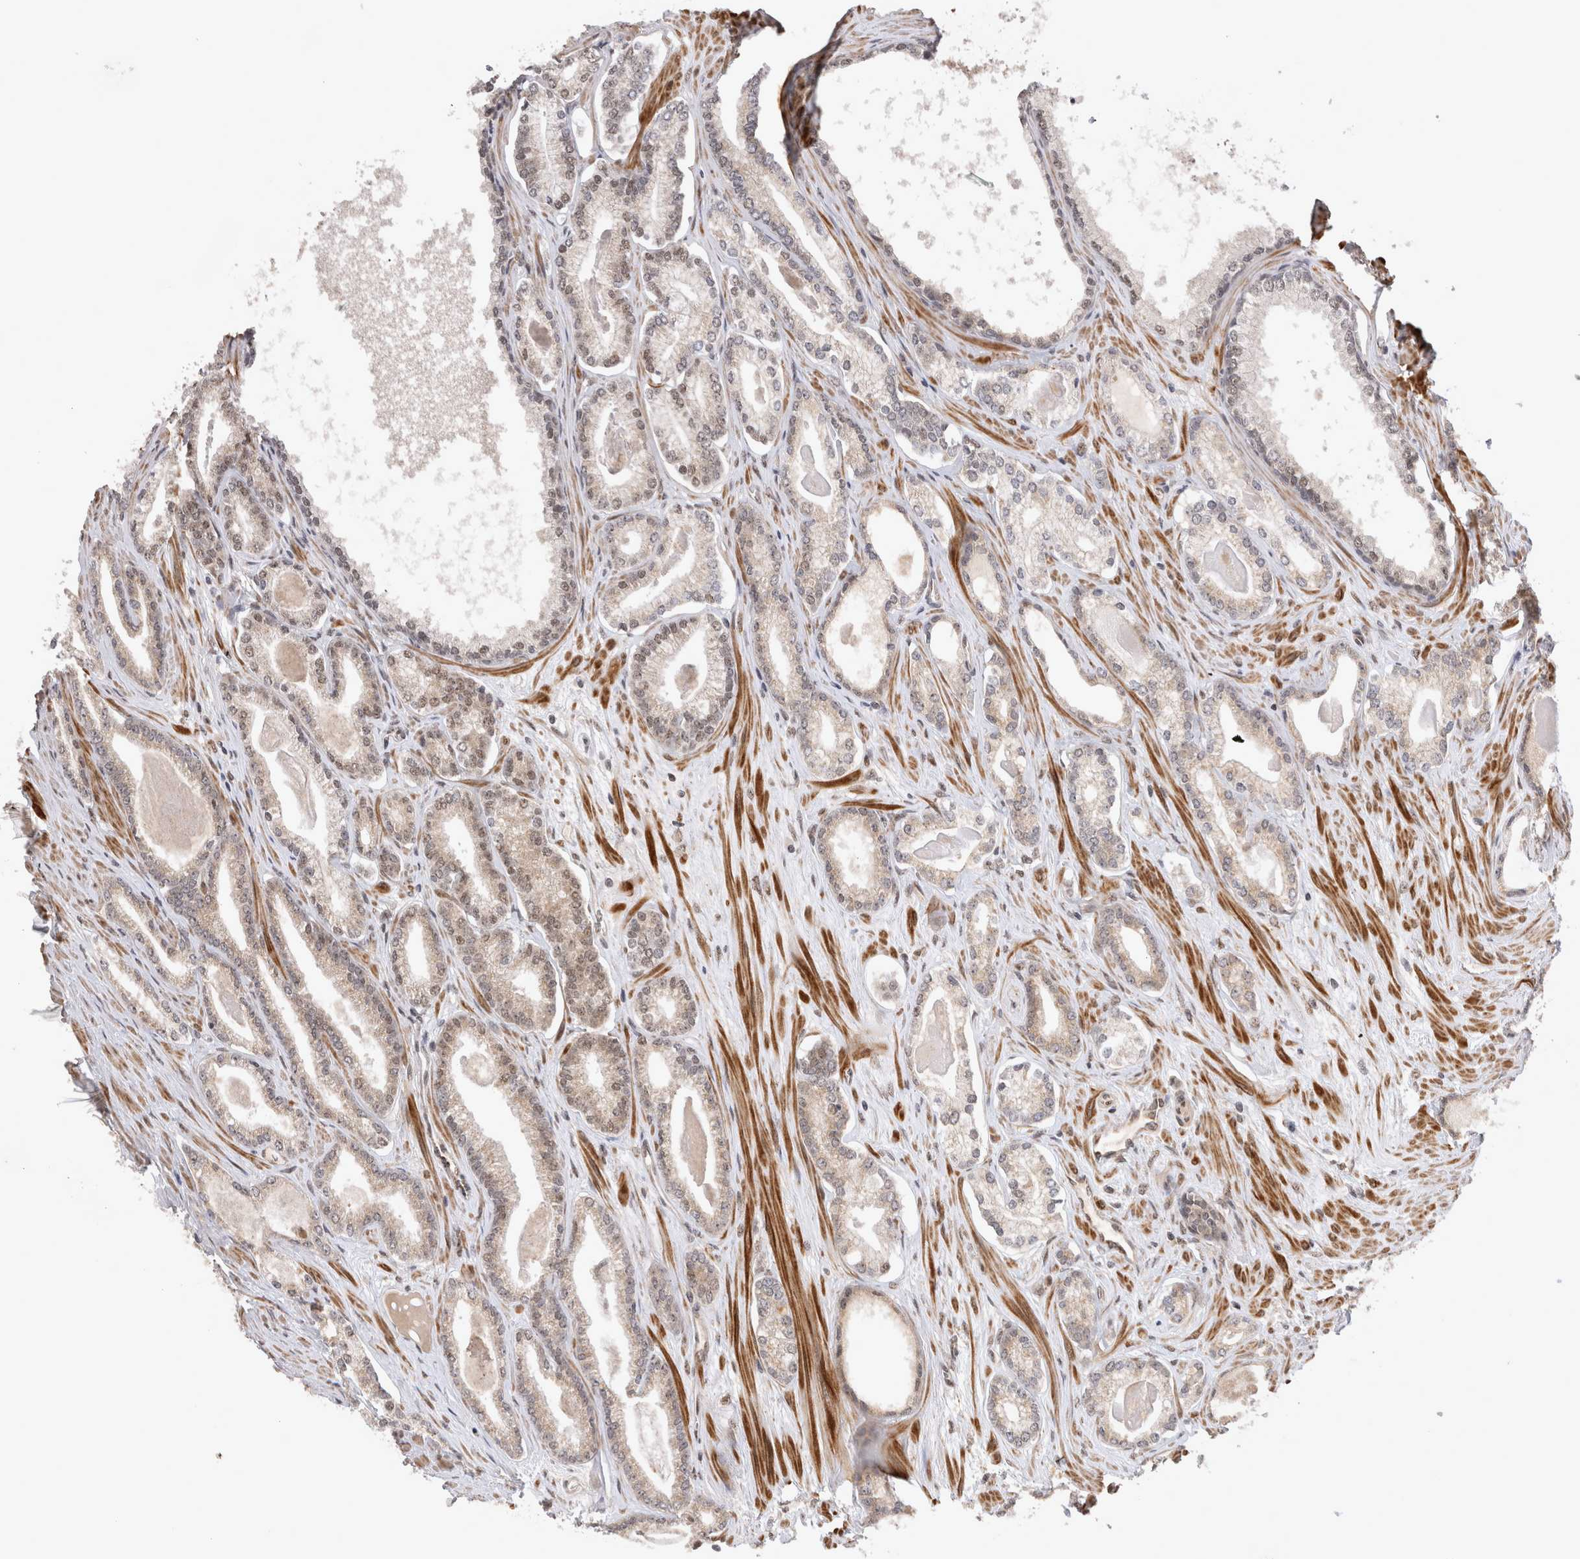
{"staining": {"intensity": "weak", "quantity": ">75%", "location": "nuclear"}, "tissue": "prostate cancer", "cell_type": "Tumor cells", "image_type": "cancer", "snomed": [{"axis": "morphology", "description": "Adenocarcinoma, Low grade"}, {"axis": "topography", "description": "Prostate"}], "caption": "DAB immunohistochemical staining of human prostate cancer displays weak nuclear protein expression in about >75% of tumor cells. (DAB (3,3'-diaminobenzidine) = brown stain, brightfield microscopy at high magnification).", "gene": "TMEM65", "patient": {"sex": "male", "age": 70}}